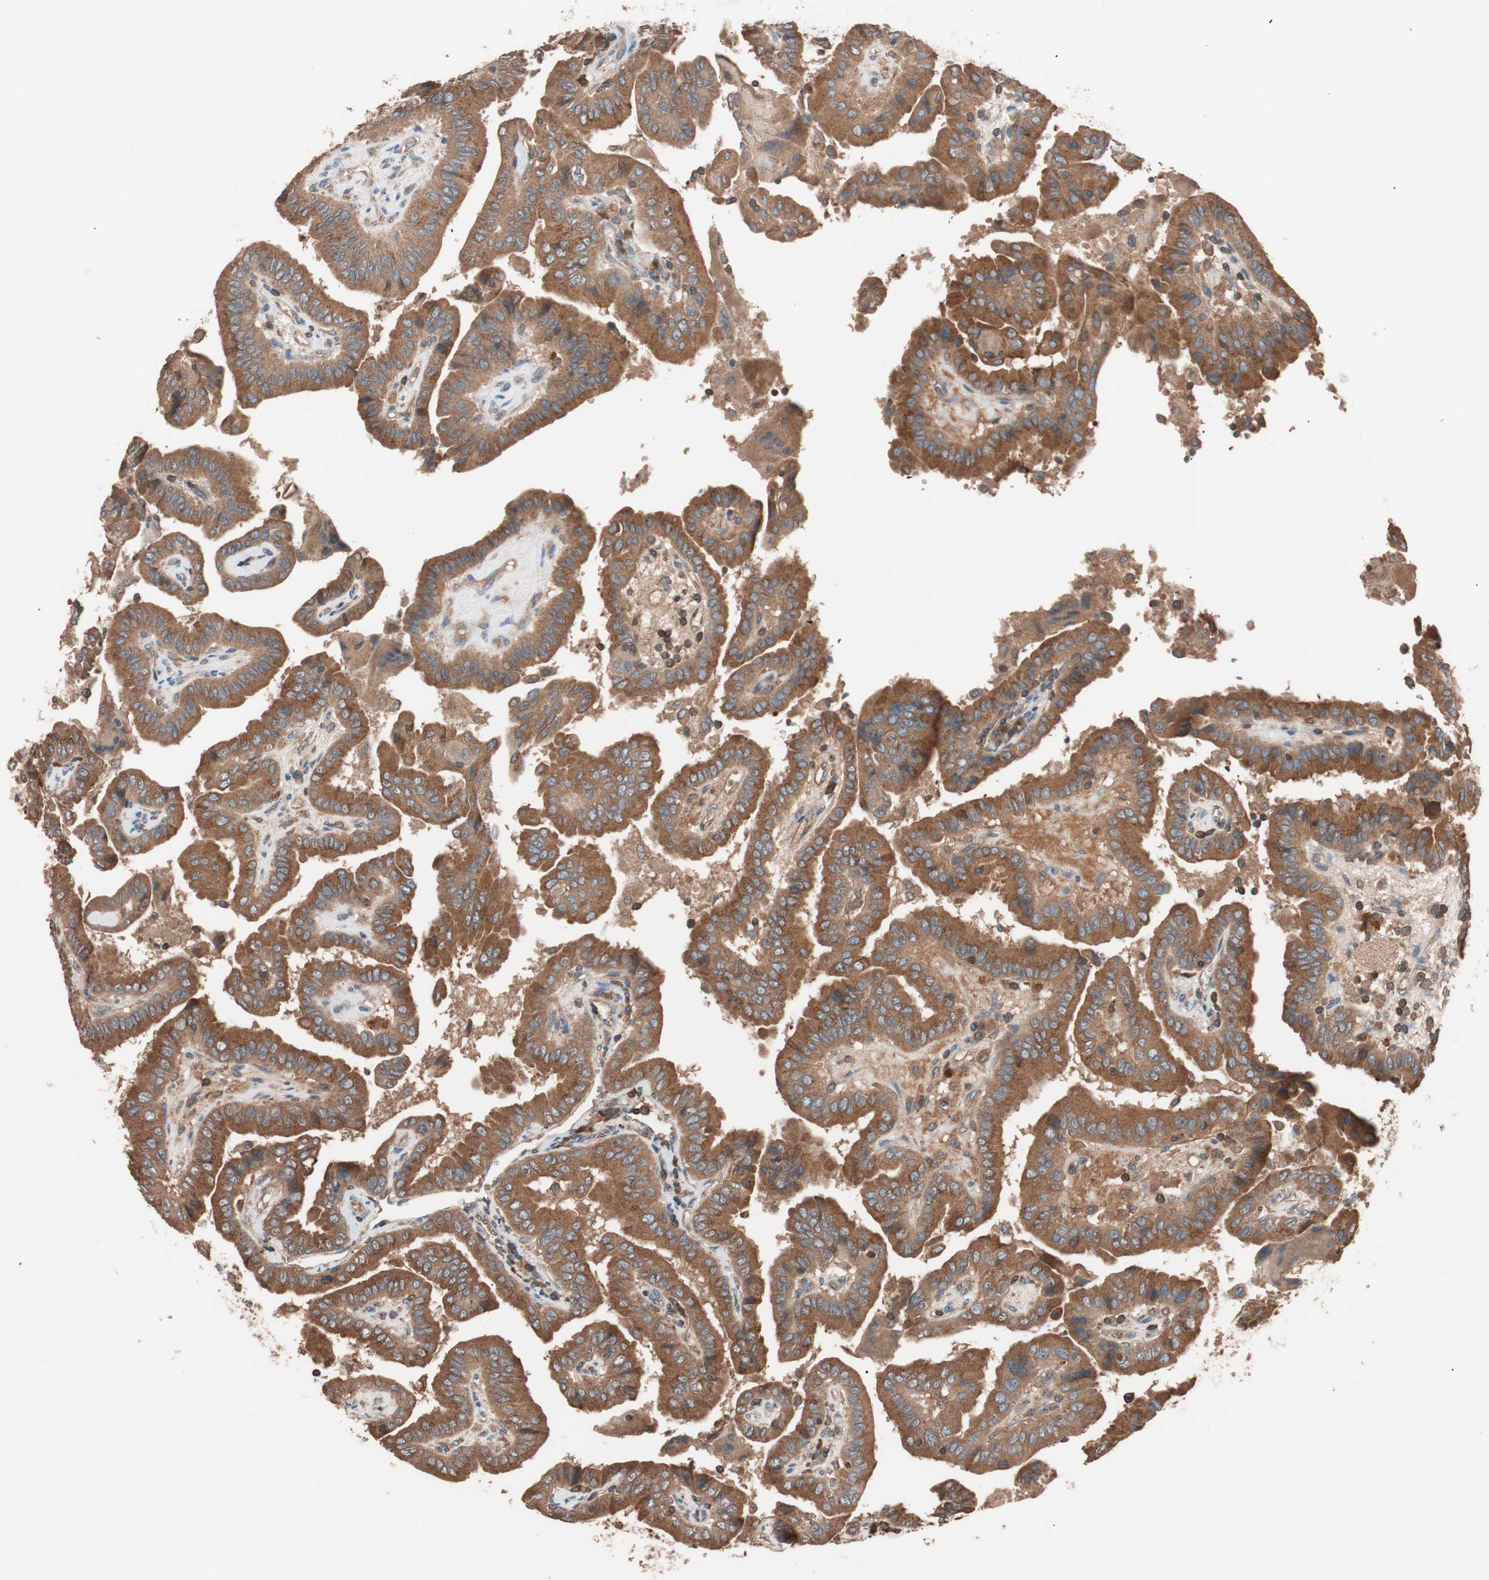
{"staining": {"intensity": "strong", "quantity": ">75%", "location": "cytoplasmic/membranous"}, "tissue": "thyroid cancer", "cell_type": "Tumor cells", "image_type": "cancer", "snomed": [{"axis": "morphology", "description": "Papillary adenocarcinoma, NOS"}, {"axis": "topography", "description": "Thyroid gland"}], "caption": "Immunohistochemical staining of human thyroid cancer (papillary adenocarcinoma) demonstrates high levels of strong cytoplasmic/membranous staining in approximately >75% of tumor cells.", "gene": "GLYCTK", "patient": {"sex": "male", "age": 33}}